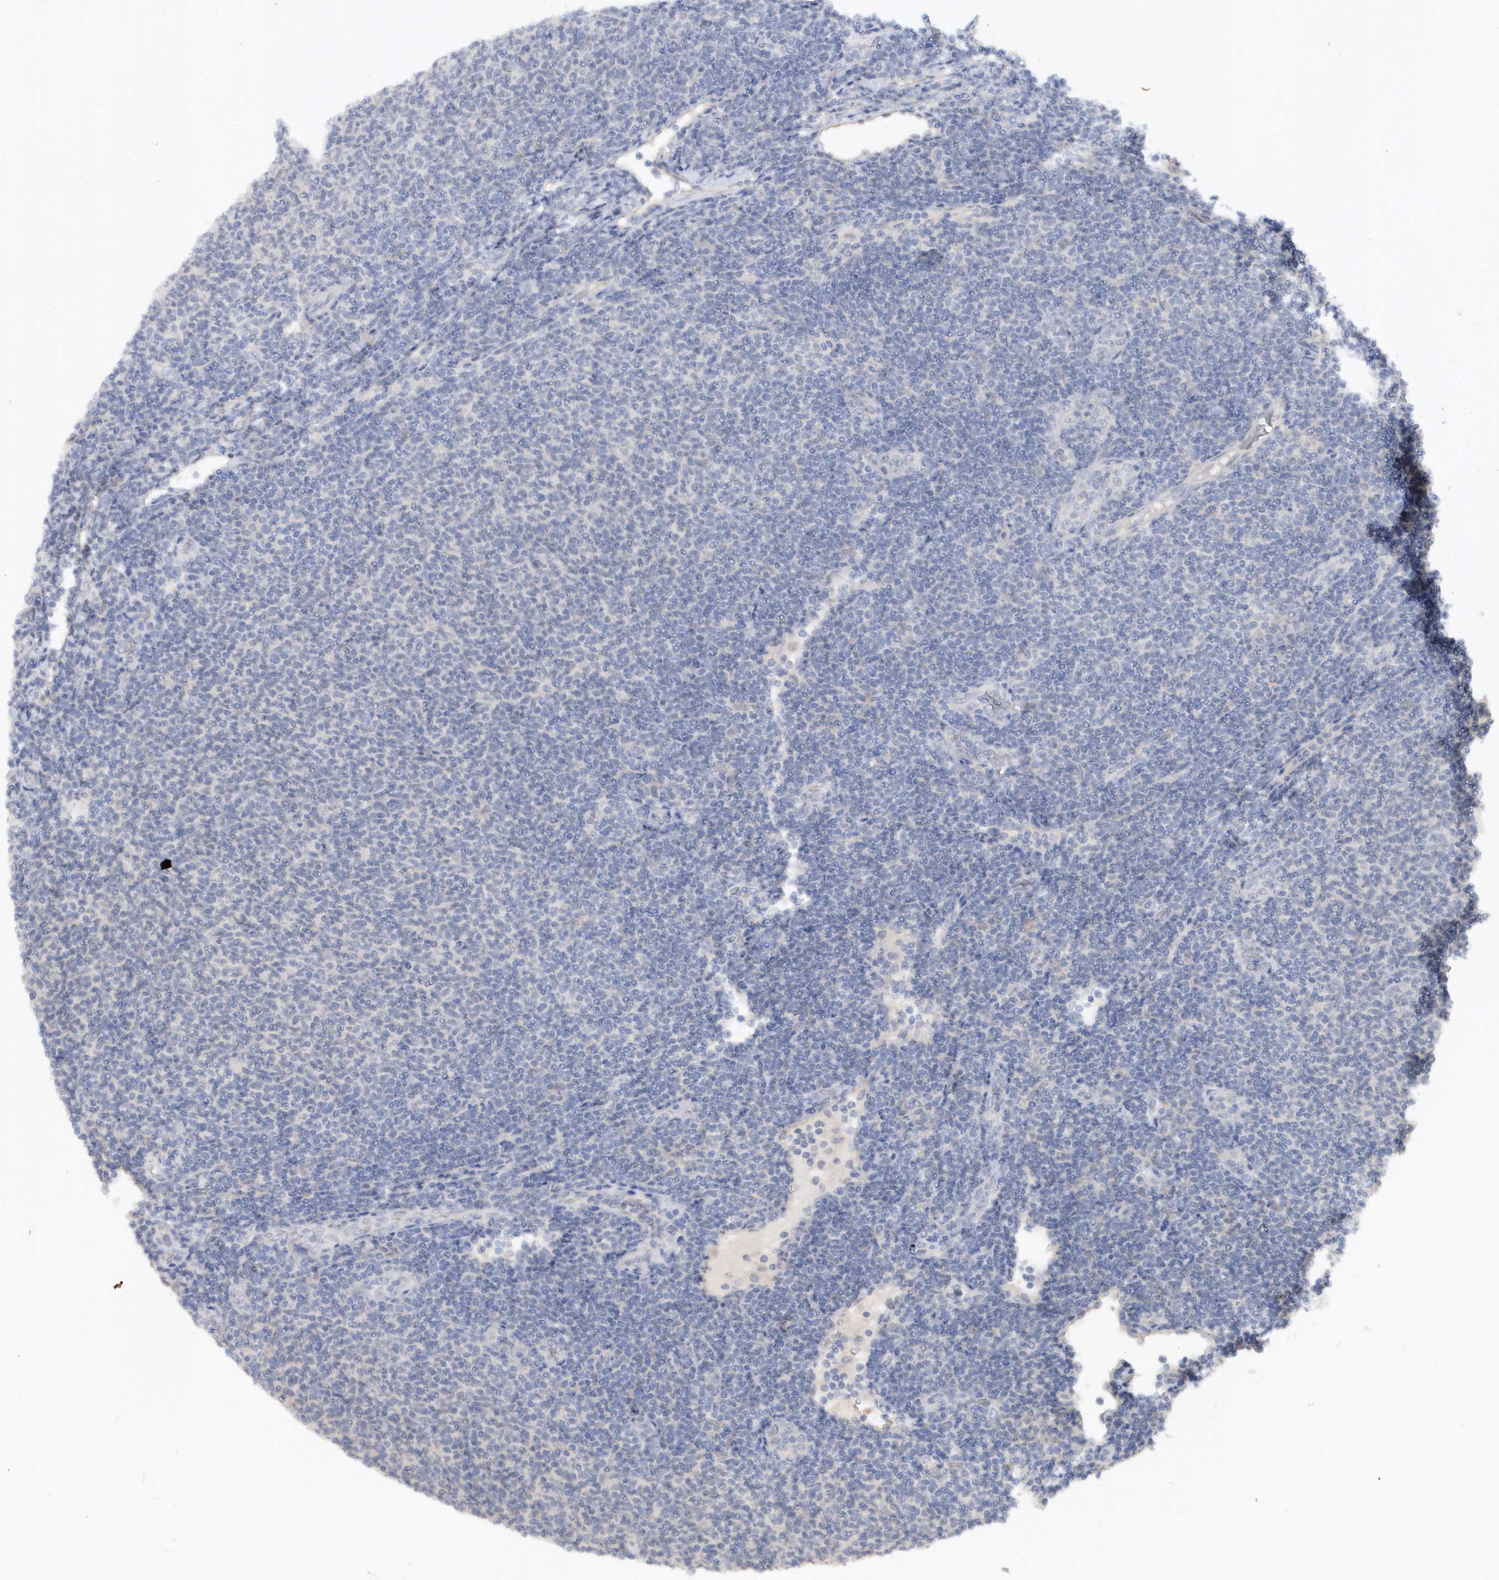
{"staining": {"intensity": "negative", "quantity": "none", "location": "none"}, "tissue": "lymphoma", "cell_type": "Tumor cells", "image_type": "cancer", "snomed": [{"axis": "morphology", "description": "Malignant lymphoma, non-Hodgkin's type, Low grade"}, {"axis": "topography", "description": "Lymph node"}], "caption": "Immunohistochemistry of low-grade malignant lymphoma, non-Hodgkin's type demonstrates no positivity in tumor cells.", "gene": "RPE", "patient": {"sex": "male", "age": 66}}